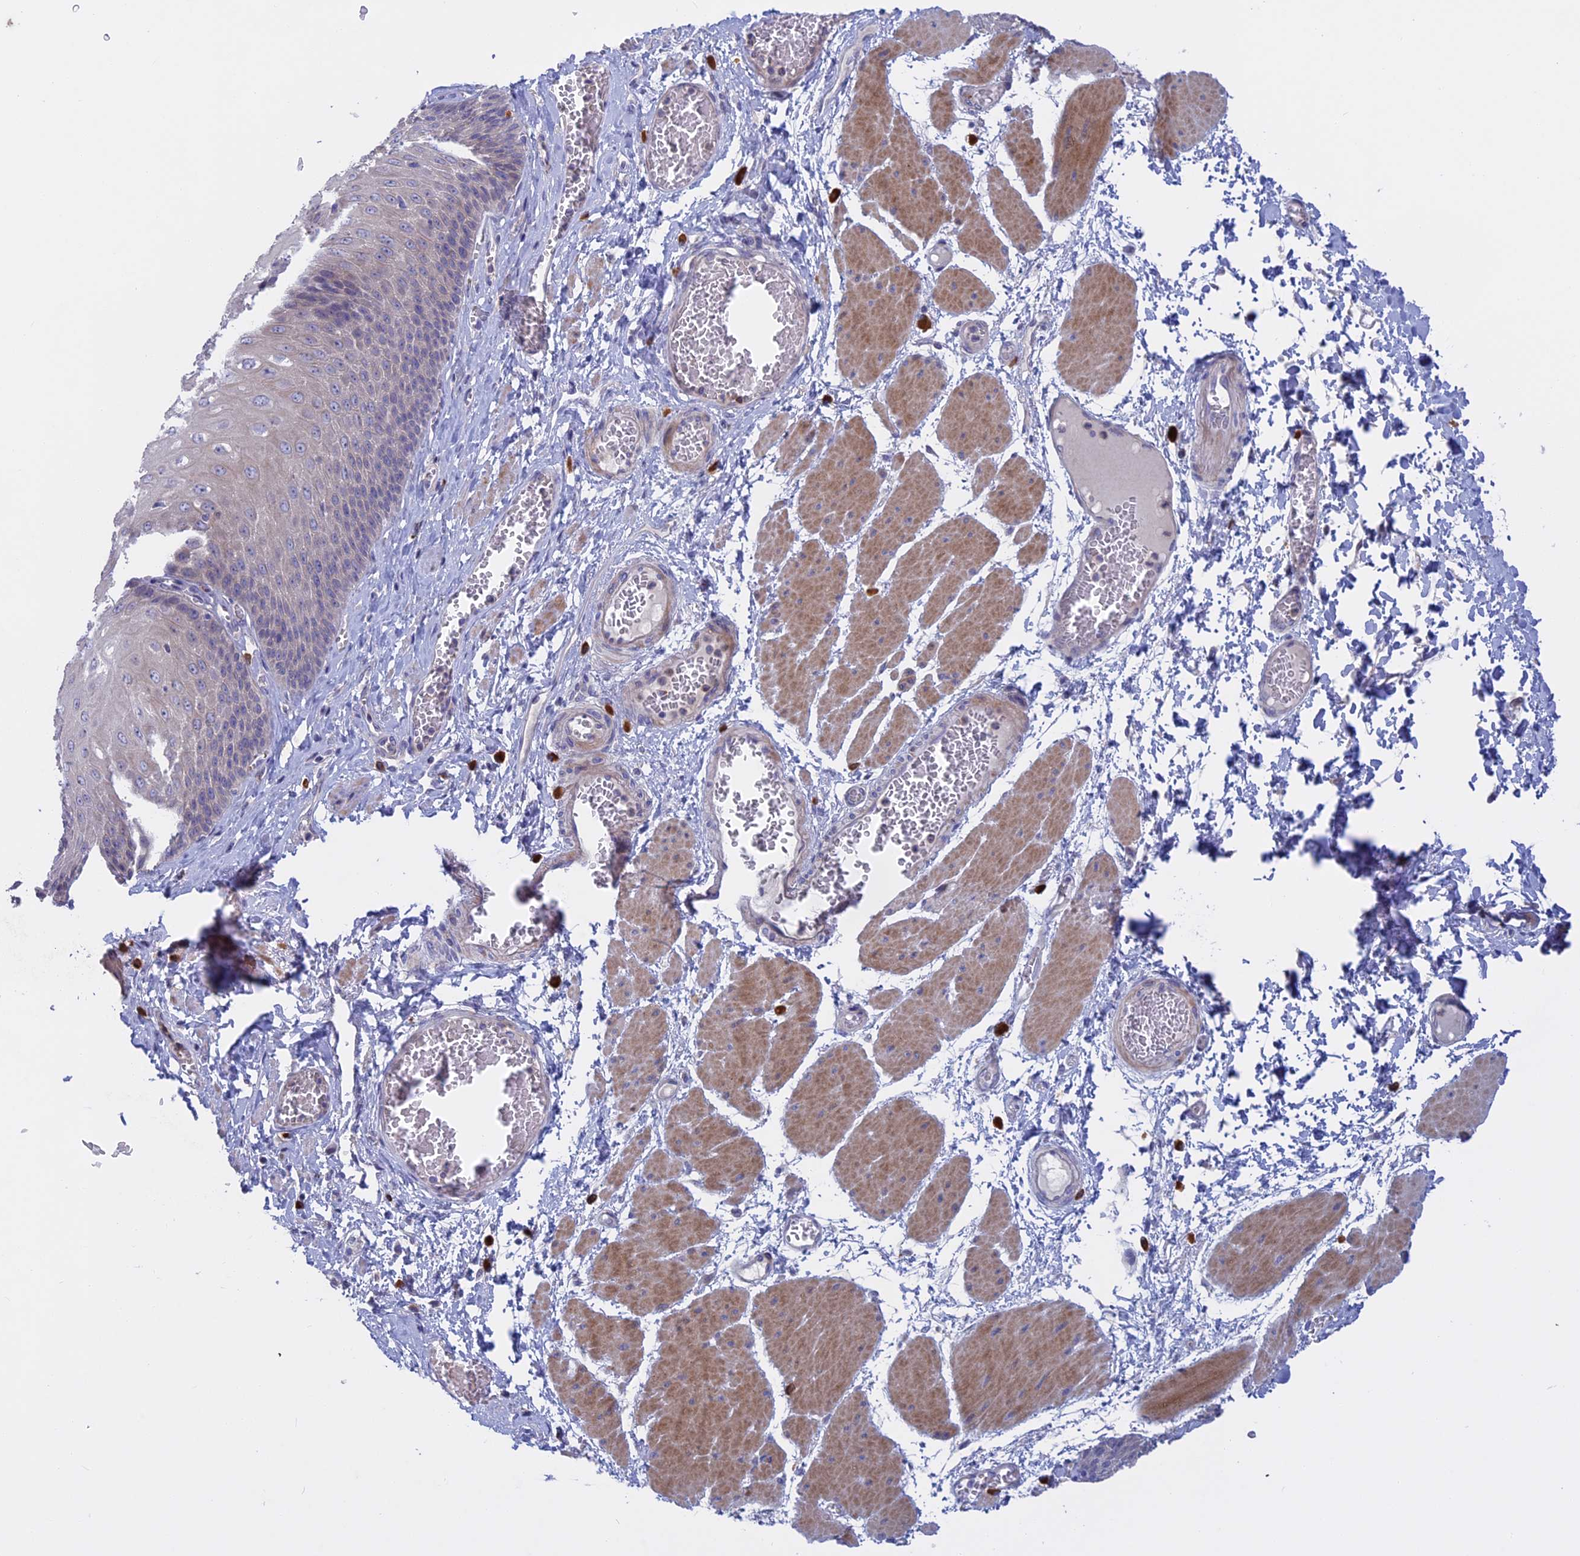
{"staining": {"intensity": "weak", "quantity": "<25%", "location": "cytoplasmic/membranous"}, "tissue": "esophagus", "cell_type": "Squamous epithelial cells", "image_type": "normal", "snomed": [{"axis": "morphology", "description": "Normal tissue, NOS"}, {"axis": "topography", "description": "Esophagus"}], "caption": "This is an immunohistochemistry micrograph of benign human esophagus. There is no staining in squamous epithelial cells.", "gene": "SLC2A6", "patient": {"sex": "male", "age": 60}}